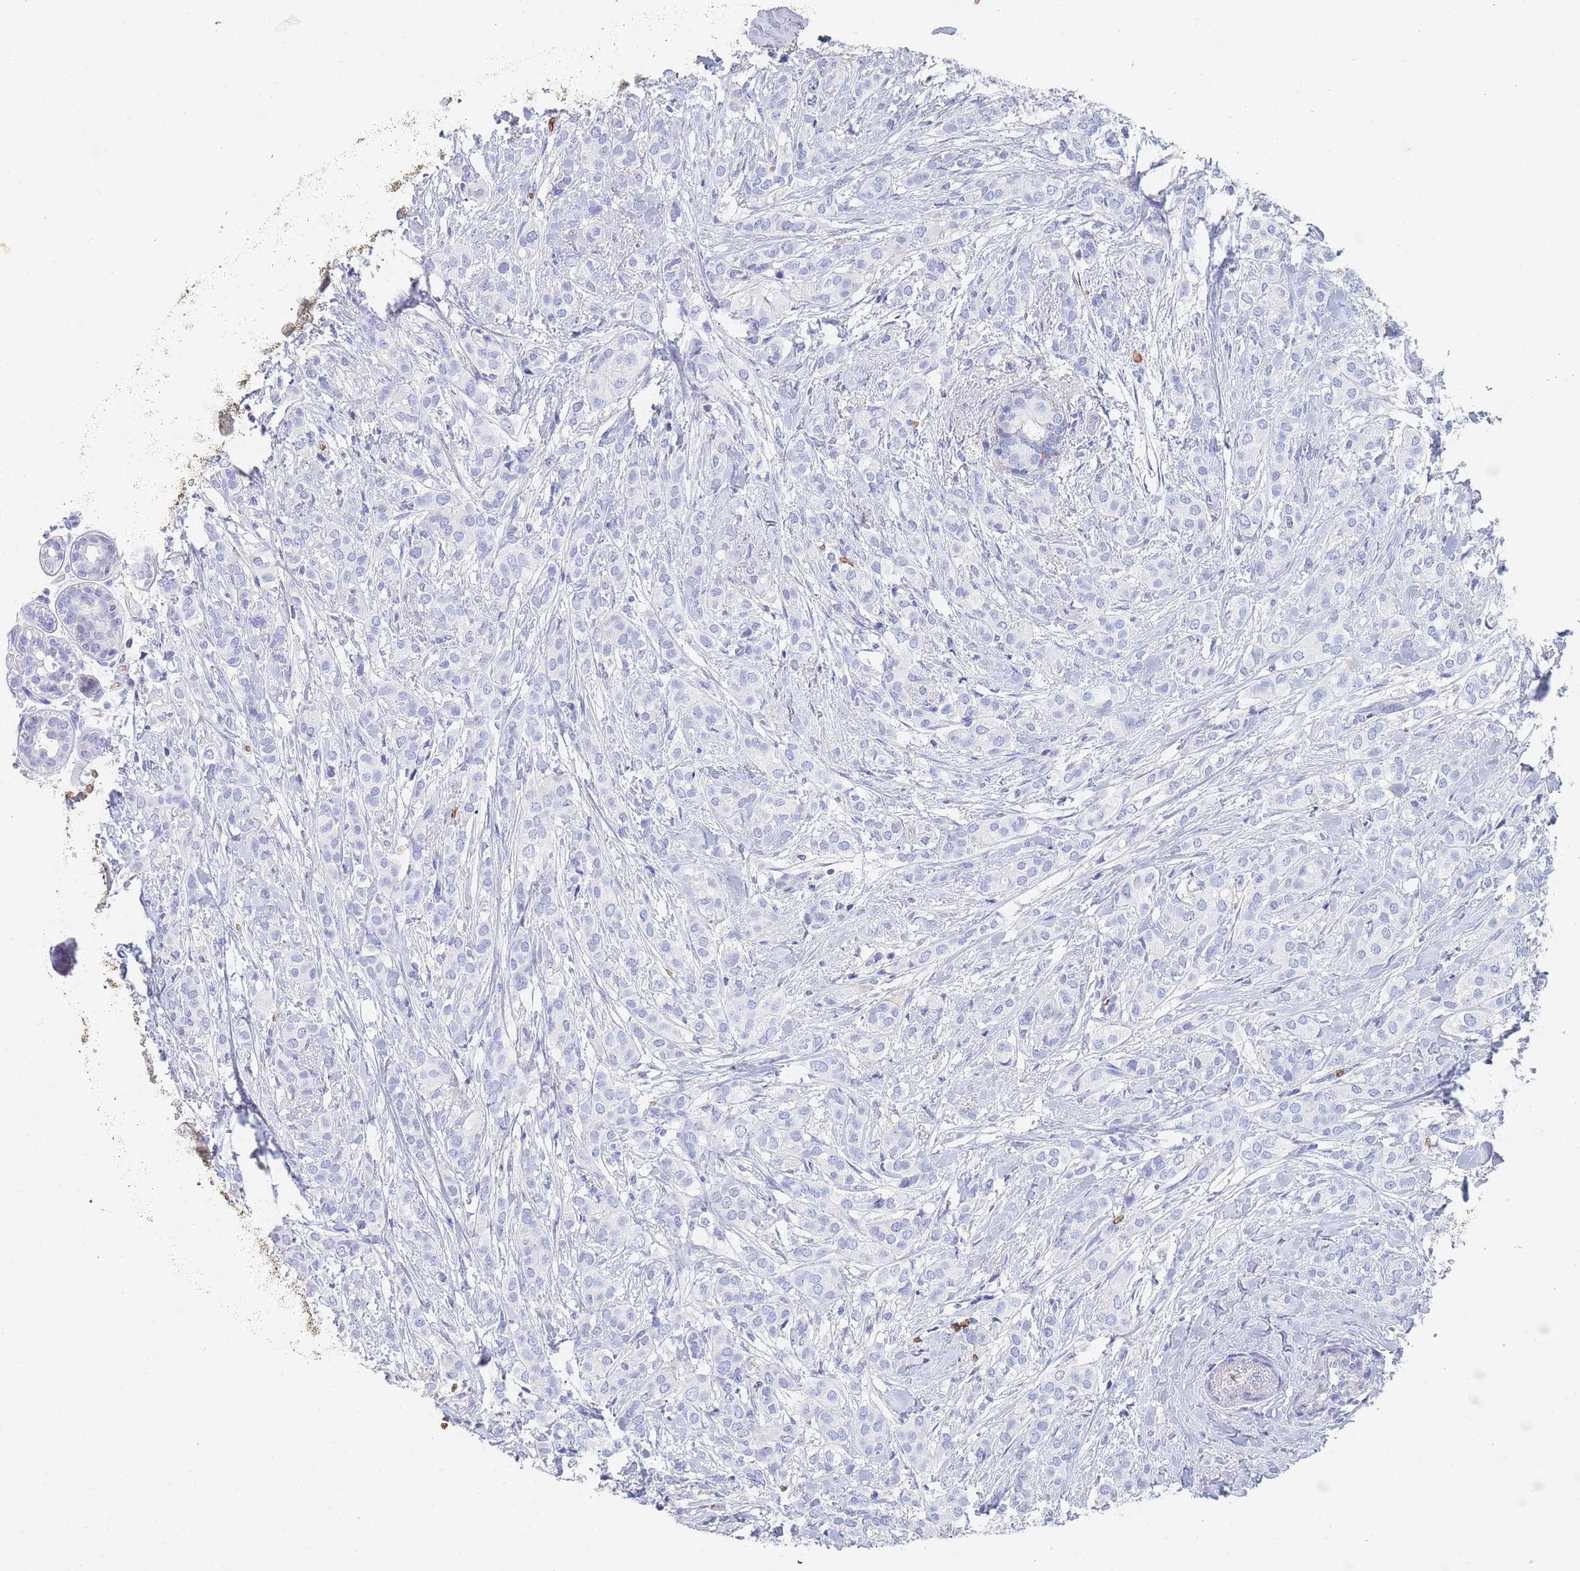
{"staining": {"intensity": "negative", "quantity": "none", "location": "none"}, "tissue": "breast cancer", "cell_type": "Tumor cells", "image_type": "cancer", "snomed": [{"axis": "morphology", "description": "Duct carcinoma"}, {"axis": "topography", "description": "Breast"}], "caption": "DAB (3,3'-diaminobenzidine) immunohistochemical staining of human breast cancer exhibits no significant expression in tumor cells.", "gene": "SLC2A1", "patient": {"sex": "female", "age": 73}}